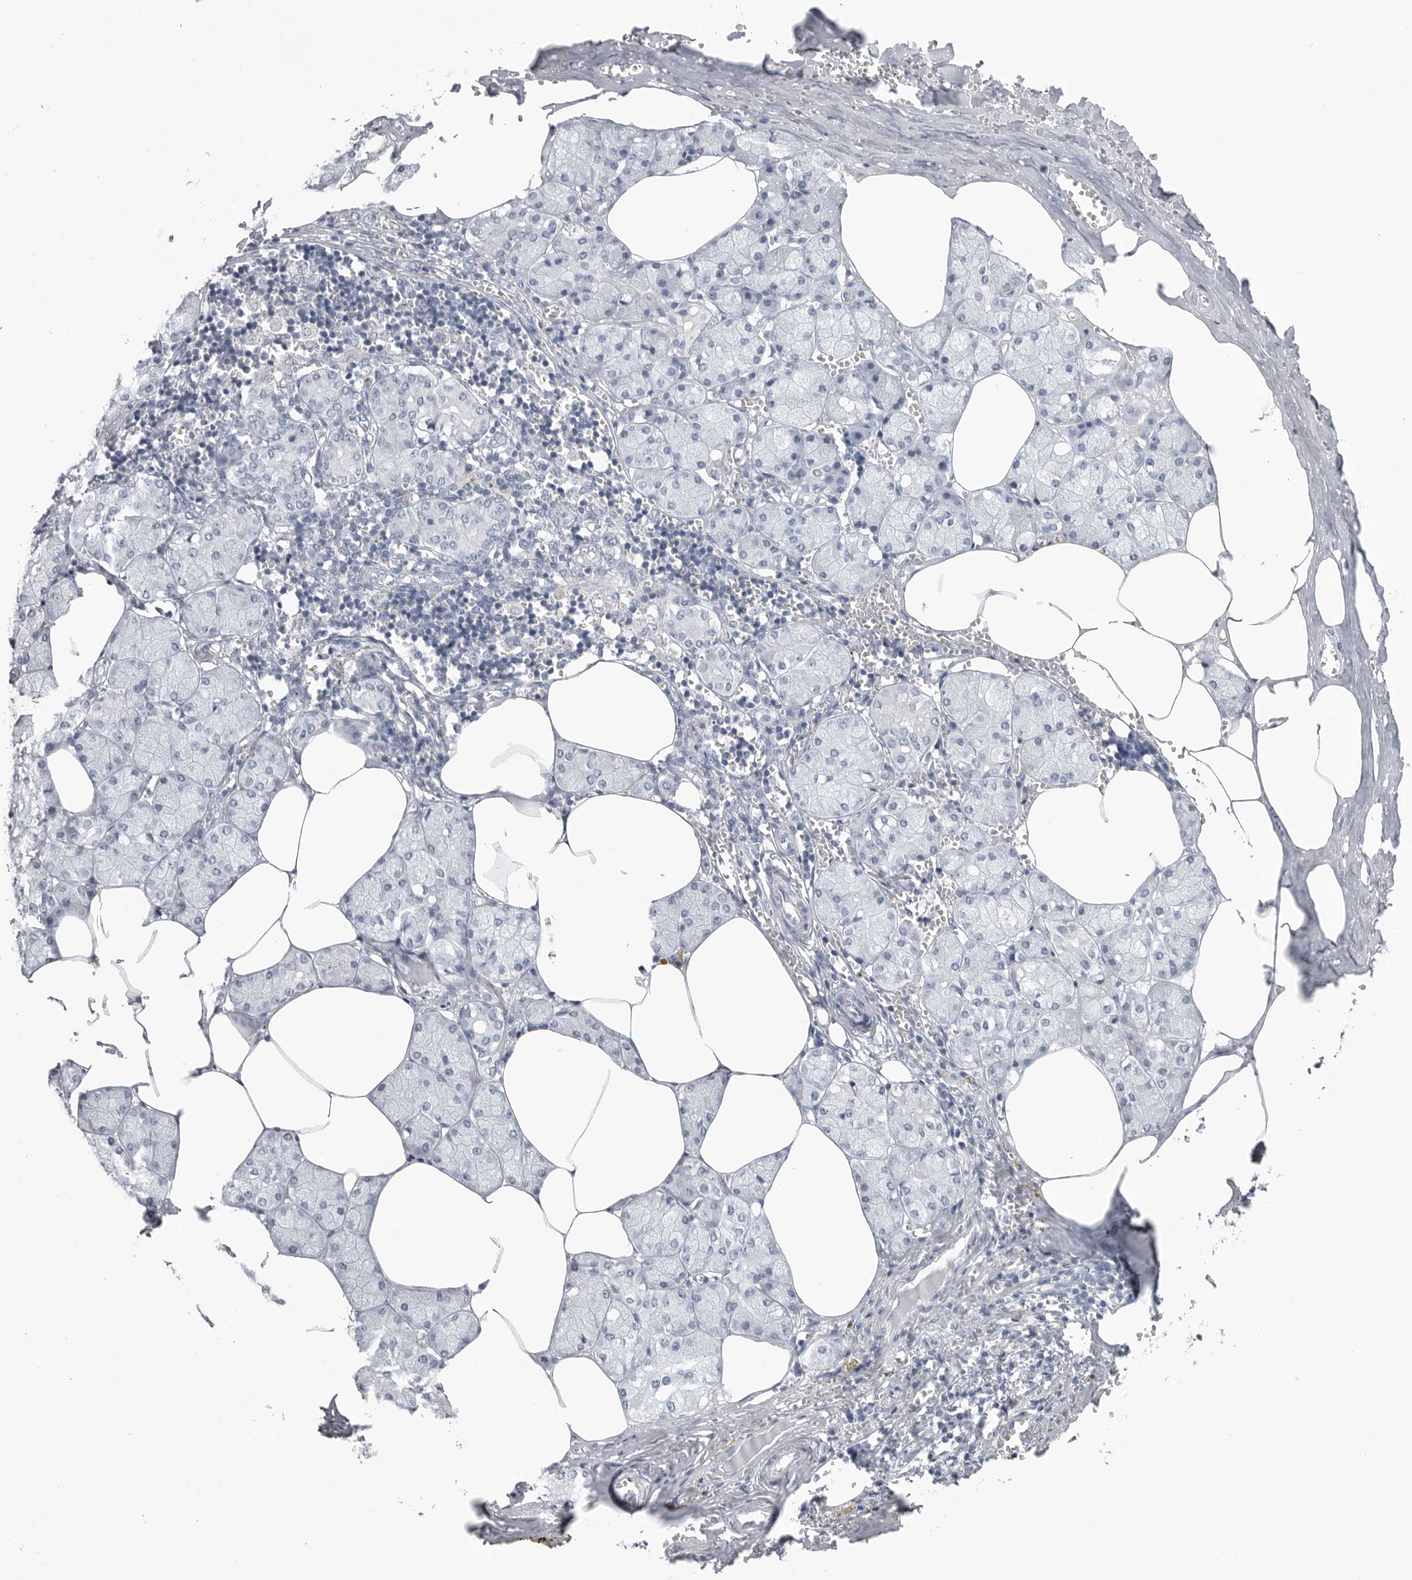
{"staining": {"intensity": "negative", "quantity": "none", "location": "none"}, "tissue": "salivary gland", "cell_type": "Glandular cells", "image_type": "normal", "snomed": [{"axis": "morphology", "description": "Normal tissue, NOS"}, {"axis": "topography", "description": "Salivary gland"}], "caption": "Immunohistochemistry micrograph of benign salivary gland: salivary gland stained with DAB (3,3'-diaminobenzidine) demonstrates no significant protein staining in glandular cells. (DAB IHC visualized using brightfield microscopy, high magnification).", "gene": "PGA3", "patient": {"sex": "male", "age": 62}}